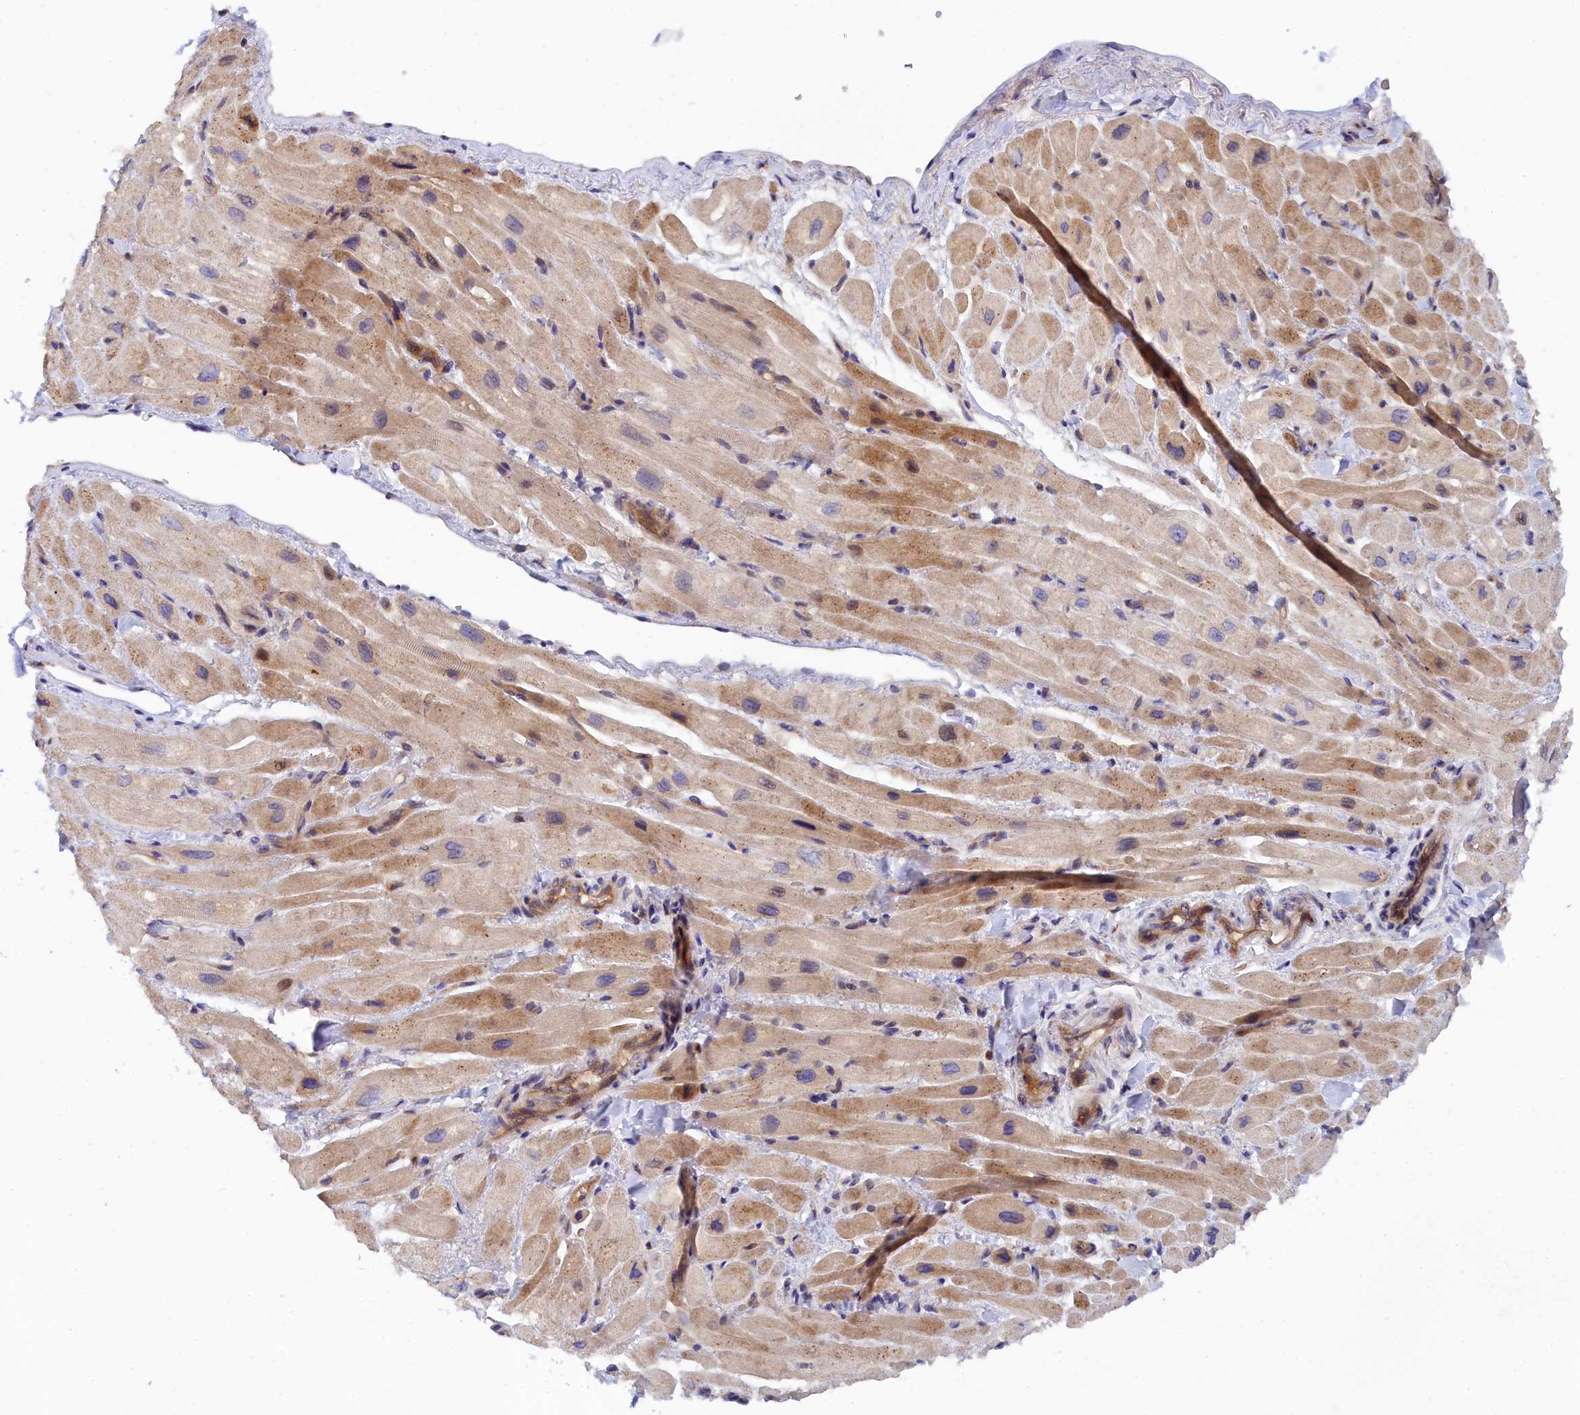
{"staining": {"intensity": "weak", "quantity": "25%-75%", "location": "cytoplasmic/membranous"}, "tissue": "heart muscle", "cell_type": "Cardiomyocytes", "image_type": "normal", "snomed": [{"axis": "morphology", "description": "Normal tissue, NOS"}, {"axis": "topography", "description": "Heart"}], "caption": "A high-resolution image shows IHC staining of benign heart muscle, which exhibits weak cytoplasmic/membranous expression in approximately 25%-75% of cardiomyocytes.", "gene": "SPATA5L1", "patient": {"sex": "male", "age": 65}}